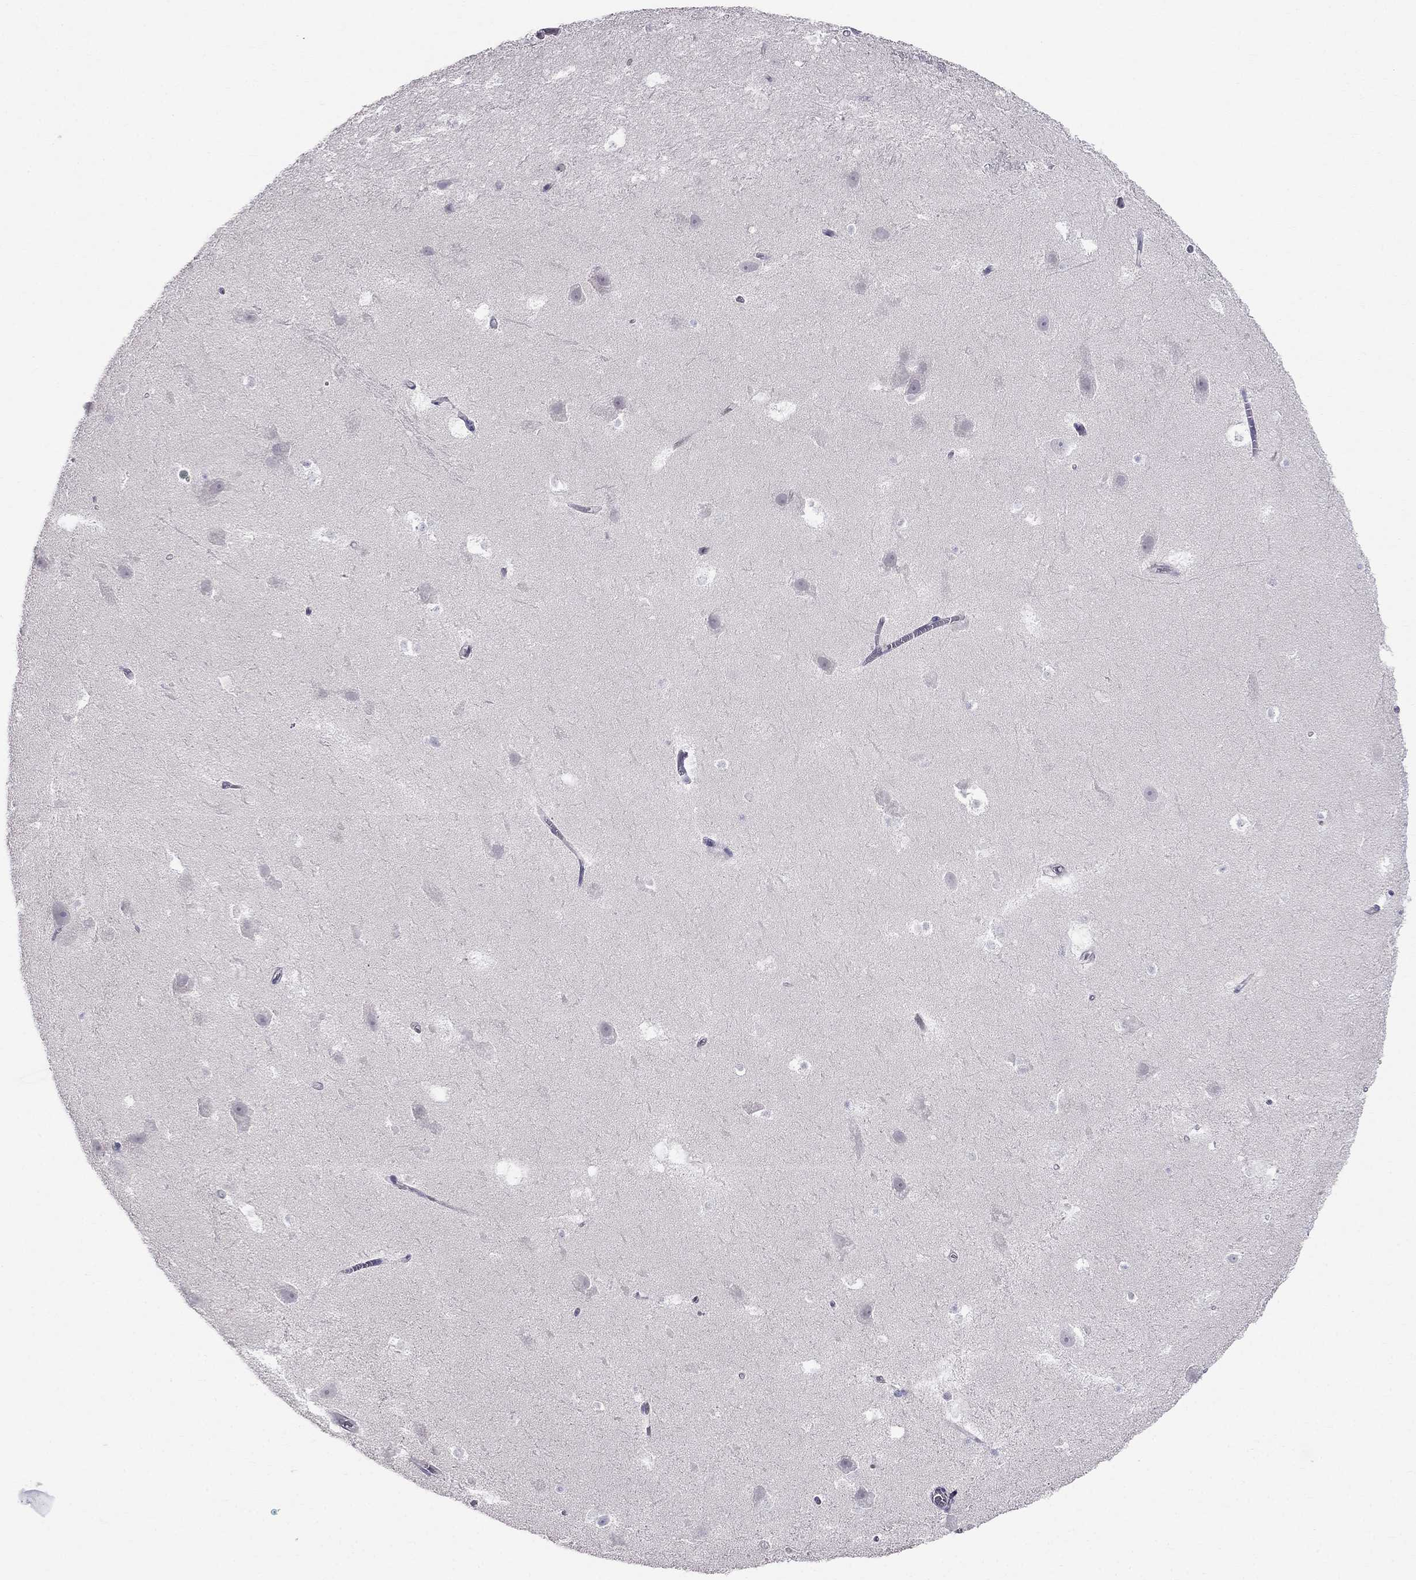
{"staining": {"intensity": "negative", "quantity": "none", "location": "none"}, "tissue": "hippocampus", "cell_type": "Glial cells", "image_type": "normal", "snomed": [{"axis": "morphology", "description": "Normal tissue, NOS"}, {"axis": "topography", "description": "Hippocampus"}], "caption": "DAB (3,3'-diaminobenzidine) immunohistochemical staining of unremarkable human hippocampus displays no significant expression in glial cells.", "gene": "BAG5", "patient": {"sex": "male", "age": 26}}